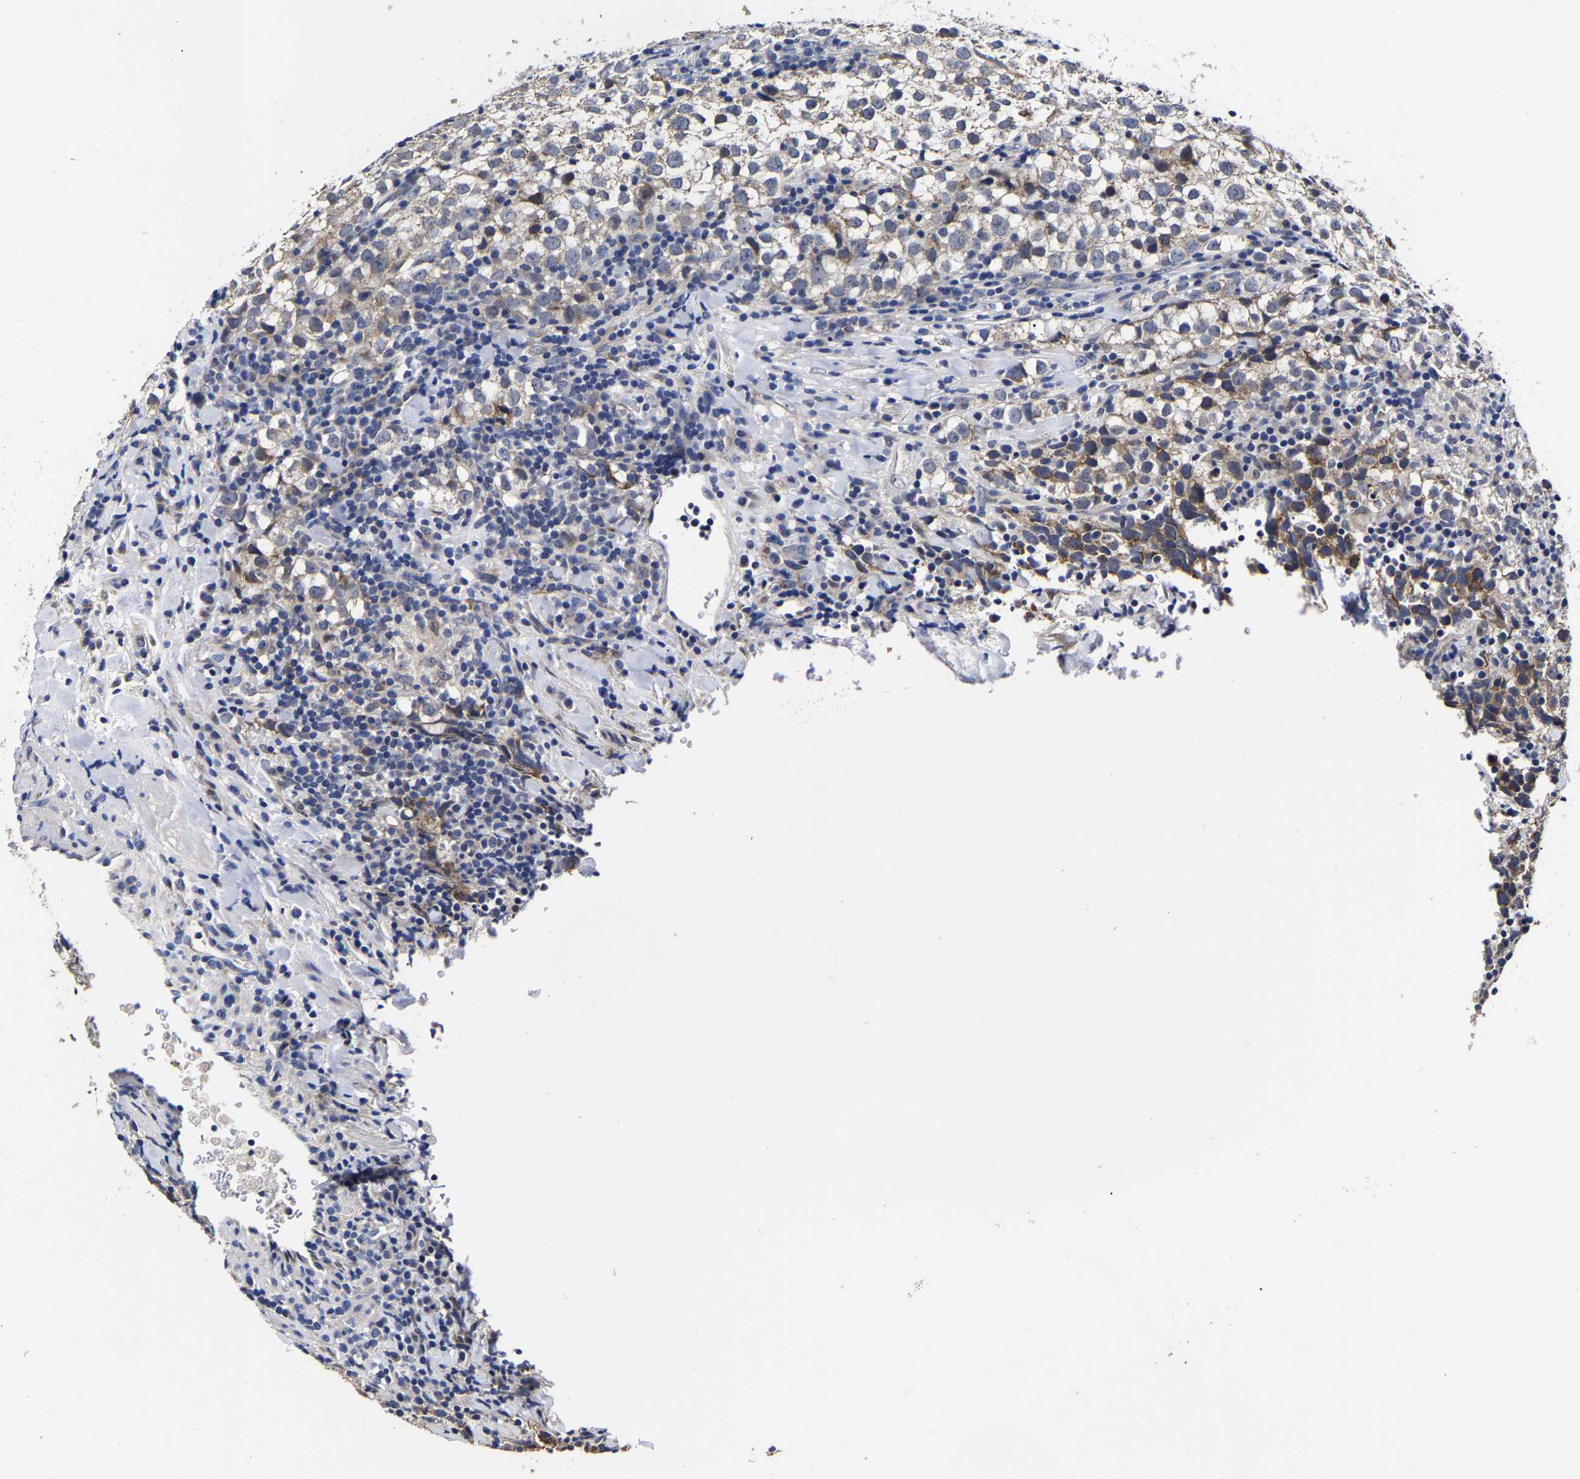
{"staining": {"intensity": "moderate", "quantity": "<25%", "location": "cytoplasmic/membranous"}, "tissue": "testis cancer", "cell_type": "Tumor cells", "image_type": "cancer", "snomed": [{"axis": "morphology", "description": "Seminoma, NOS"}, {"axis": "morphology", "description": "Carcinoma, Embryonal, NOS"}, {"axis": "topography", "description": "Testis"}], "caption": "A low amount of moderate cytoplasmic/membranous positivity is appreciated in approximately <25% of tumor cells in seminoma (testis) tissue.", "gene": "AASS", "patient": {"sex": "male", "age": 36}}